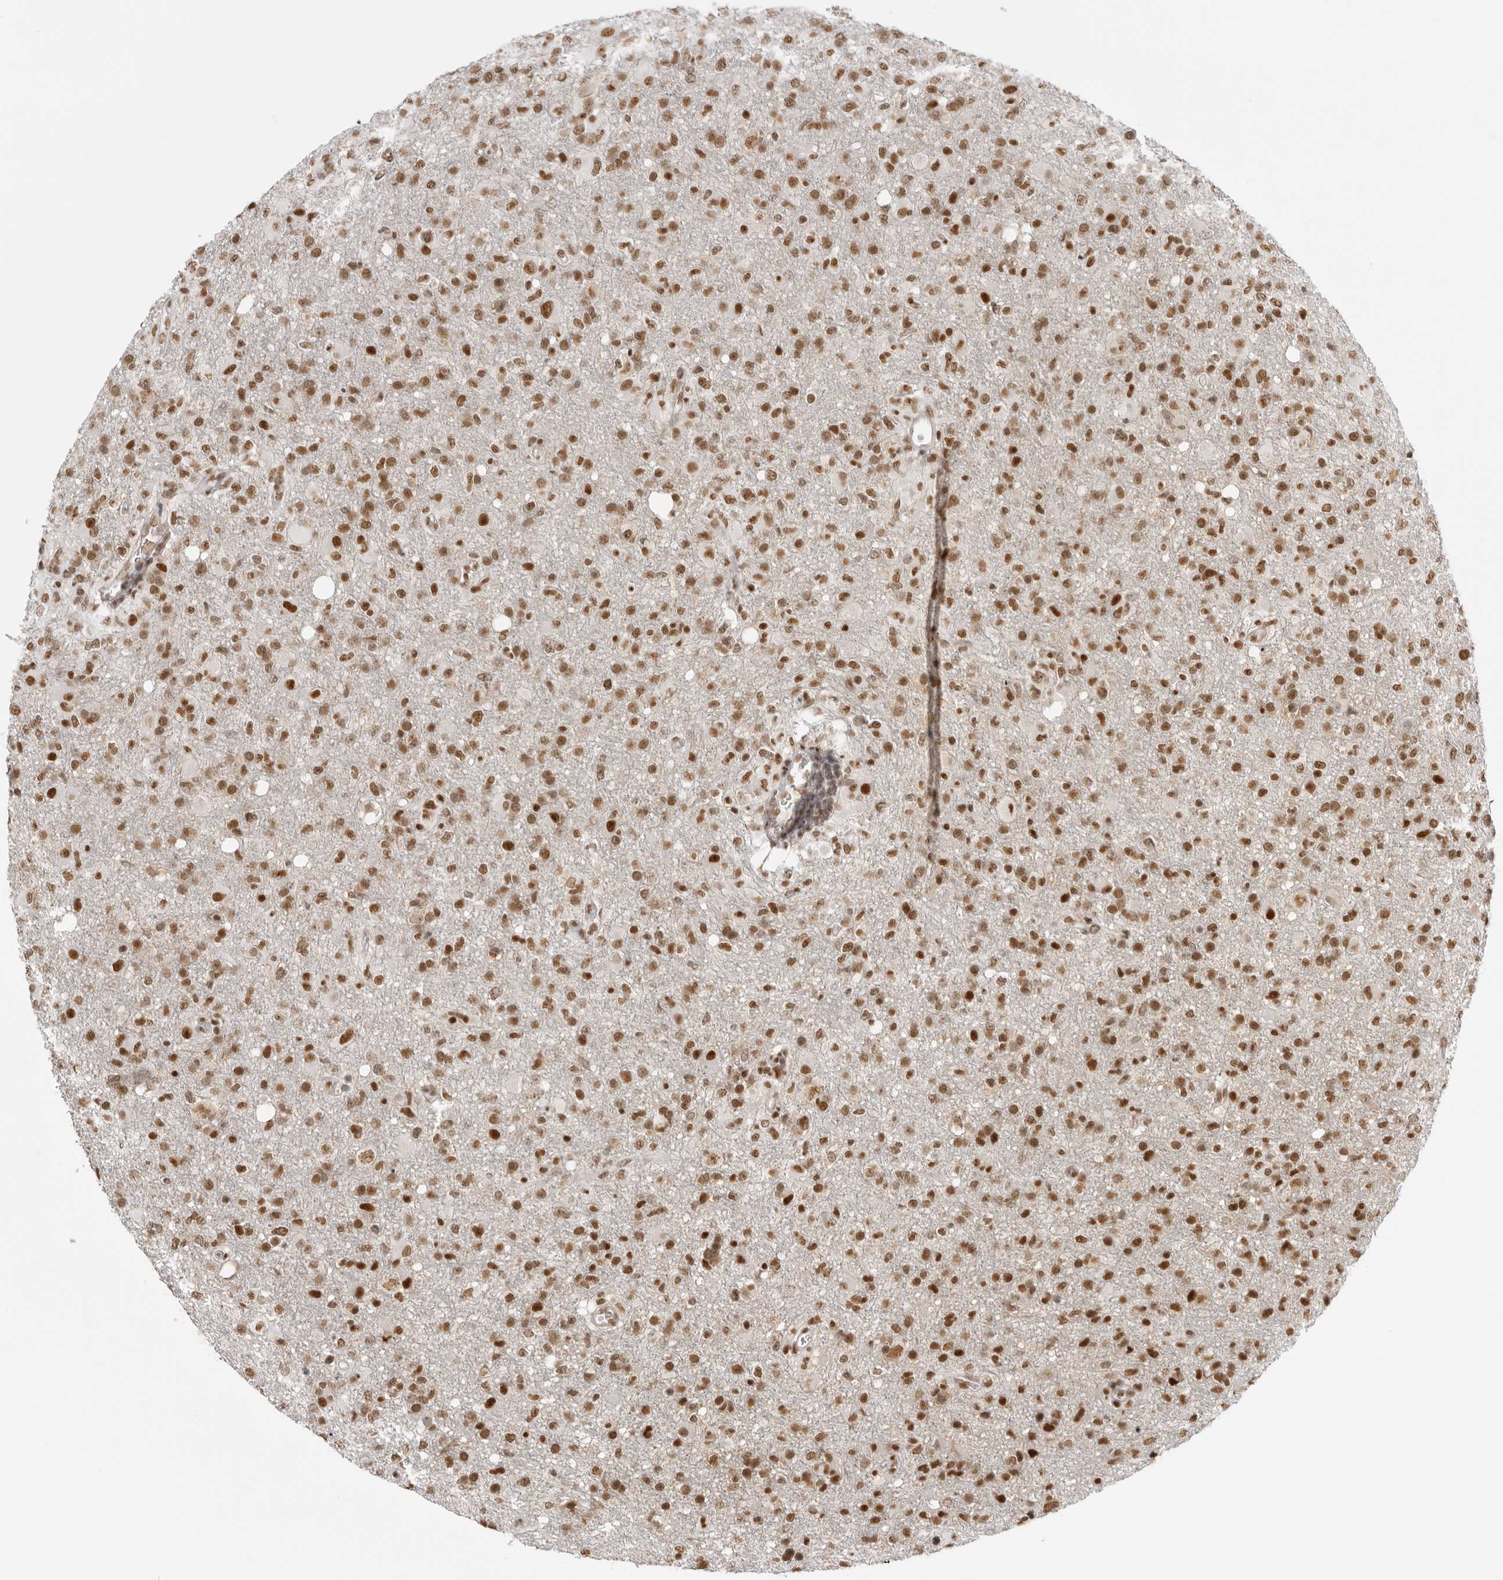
{"staining": {"intensity": "strong", "quantity": "25%-75%", "location": "nuclear"}, "tissue": "glioma", "cell_type": "Tumor cells", "image_type": "cancer", "snomed": [{"axis": "morphology", "description": "Glioma, malignant, High grade"}, {"axis": "topography", "description": "Brain"}], "caption": "A high amount of strong nuclear positivity is identified in approximately 25%-75% of tumor cells in glioma tissue. (Brightfield microscopy of DAB IHC at high magnification).", "gene": "RPA2", "patient": {"sex": "female", "age": 57}}